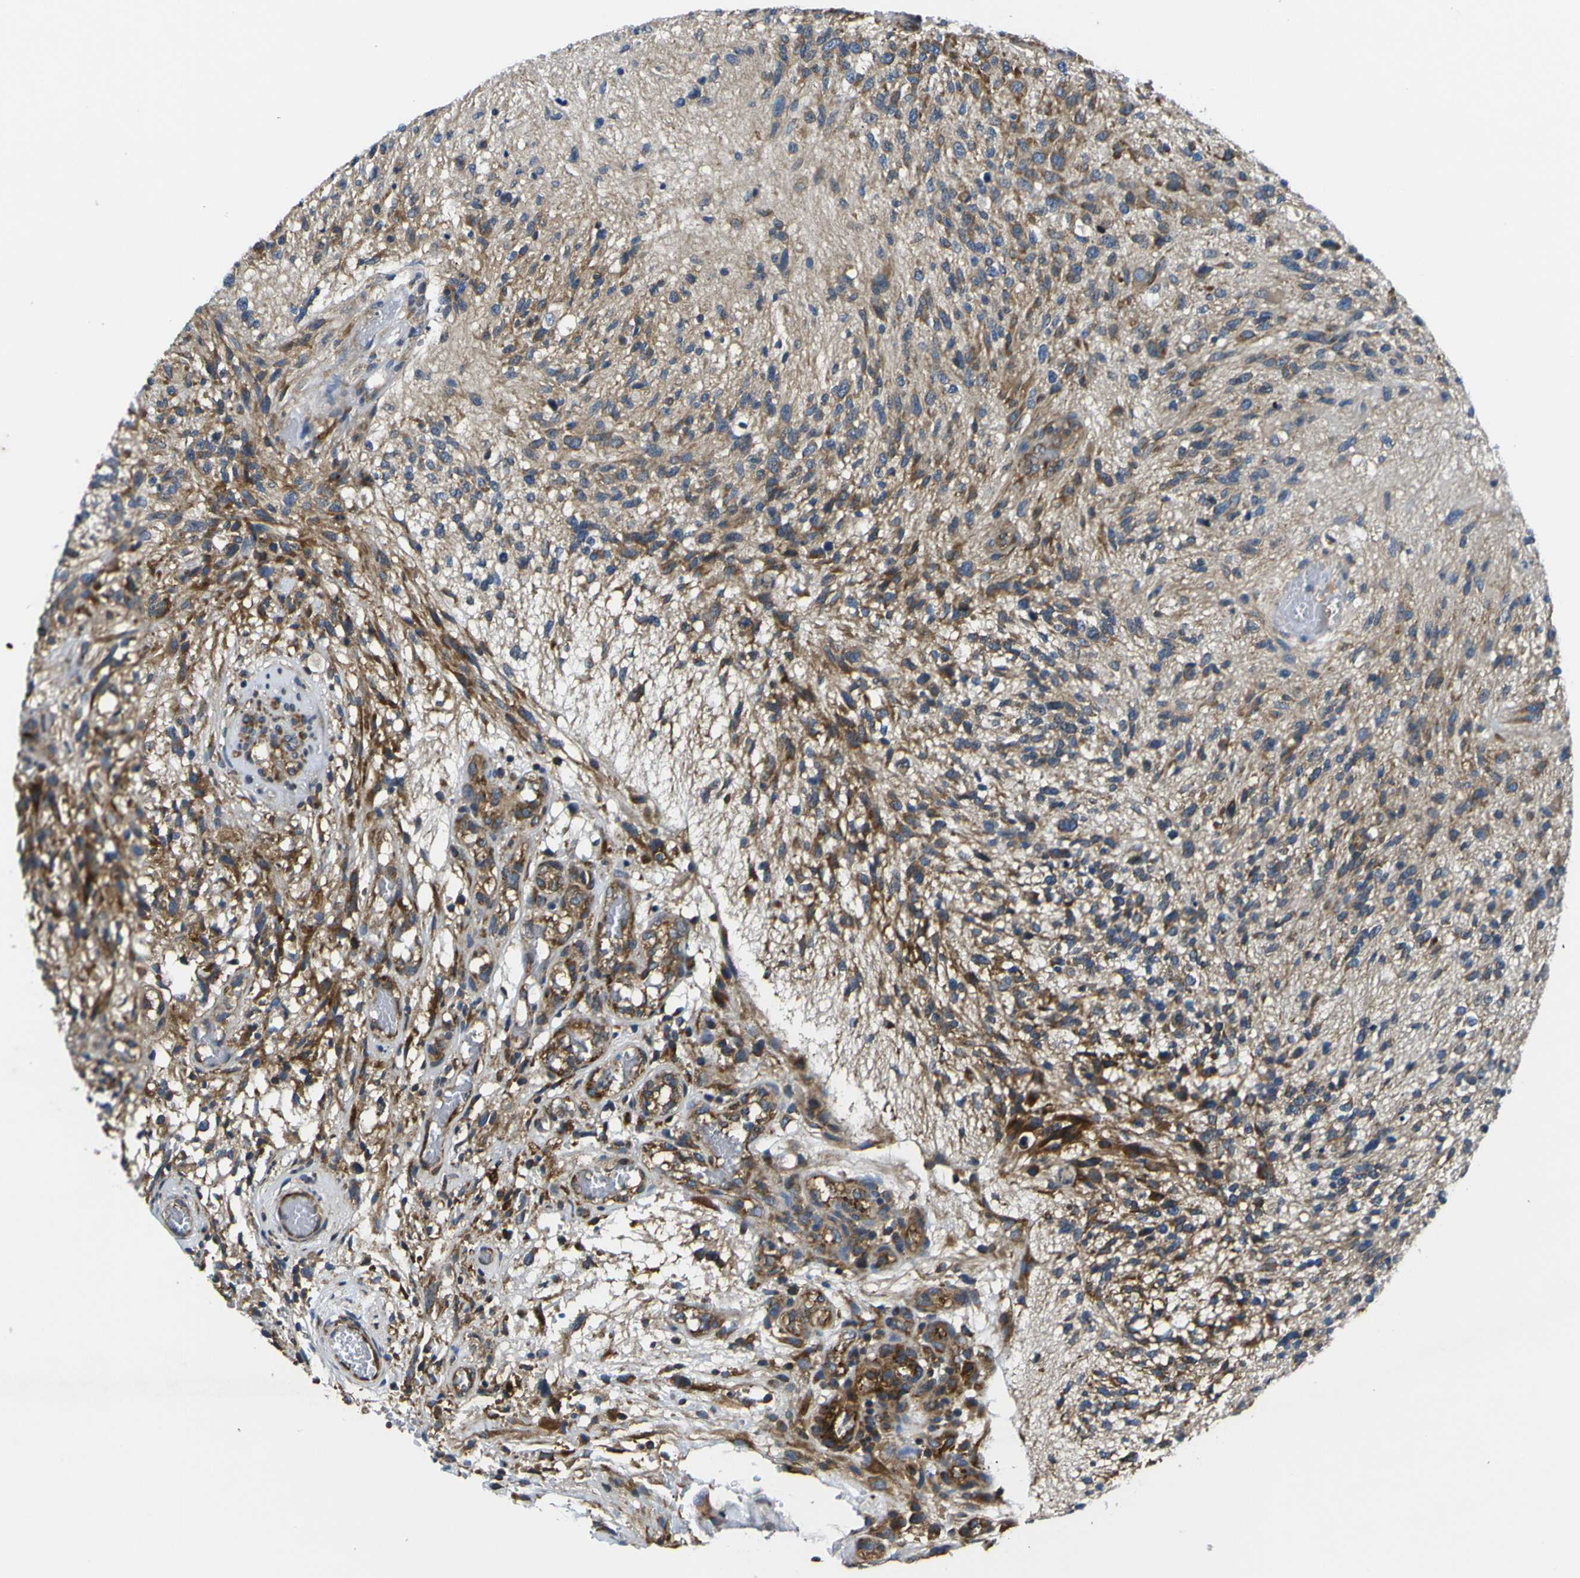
{"staining": {"intensity": "moderate", "quantity": ">75%", "location": "cytoplasmic/membranous"}, "tissue": "glioma", "cell_type": "Tumor cells", "image_type": "cancer", "snomed": [{"axis": "morphology", "description": "Normal tissue, NOS"}, {"axis": "morphology", "description": "Glioma, malignant, High grade"}, {"axis": "topography", "description": "Cerebral cortex"}], "caption": "The photomicrograph exhibits a brown stain indicating the presence of a protein in the cytoplasmic/membranous of tumor cells in malignant glioma (high-grade). Immunohistochemistry stains the protein in brown and the nuclei are stained blue.", "gene": "RPSA", "patient": {"sex": "male", "age": 75}}